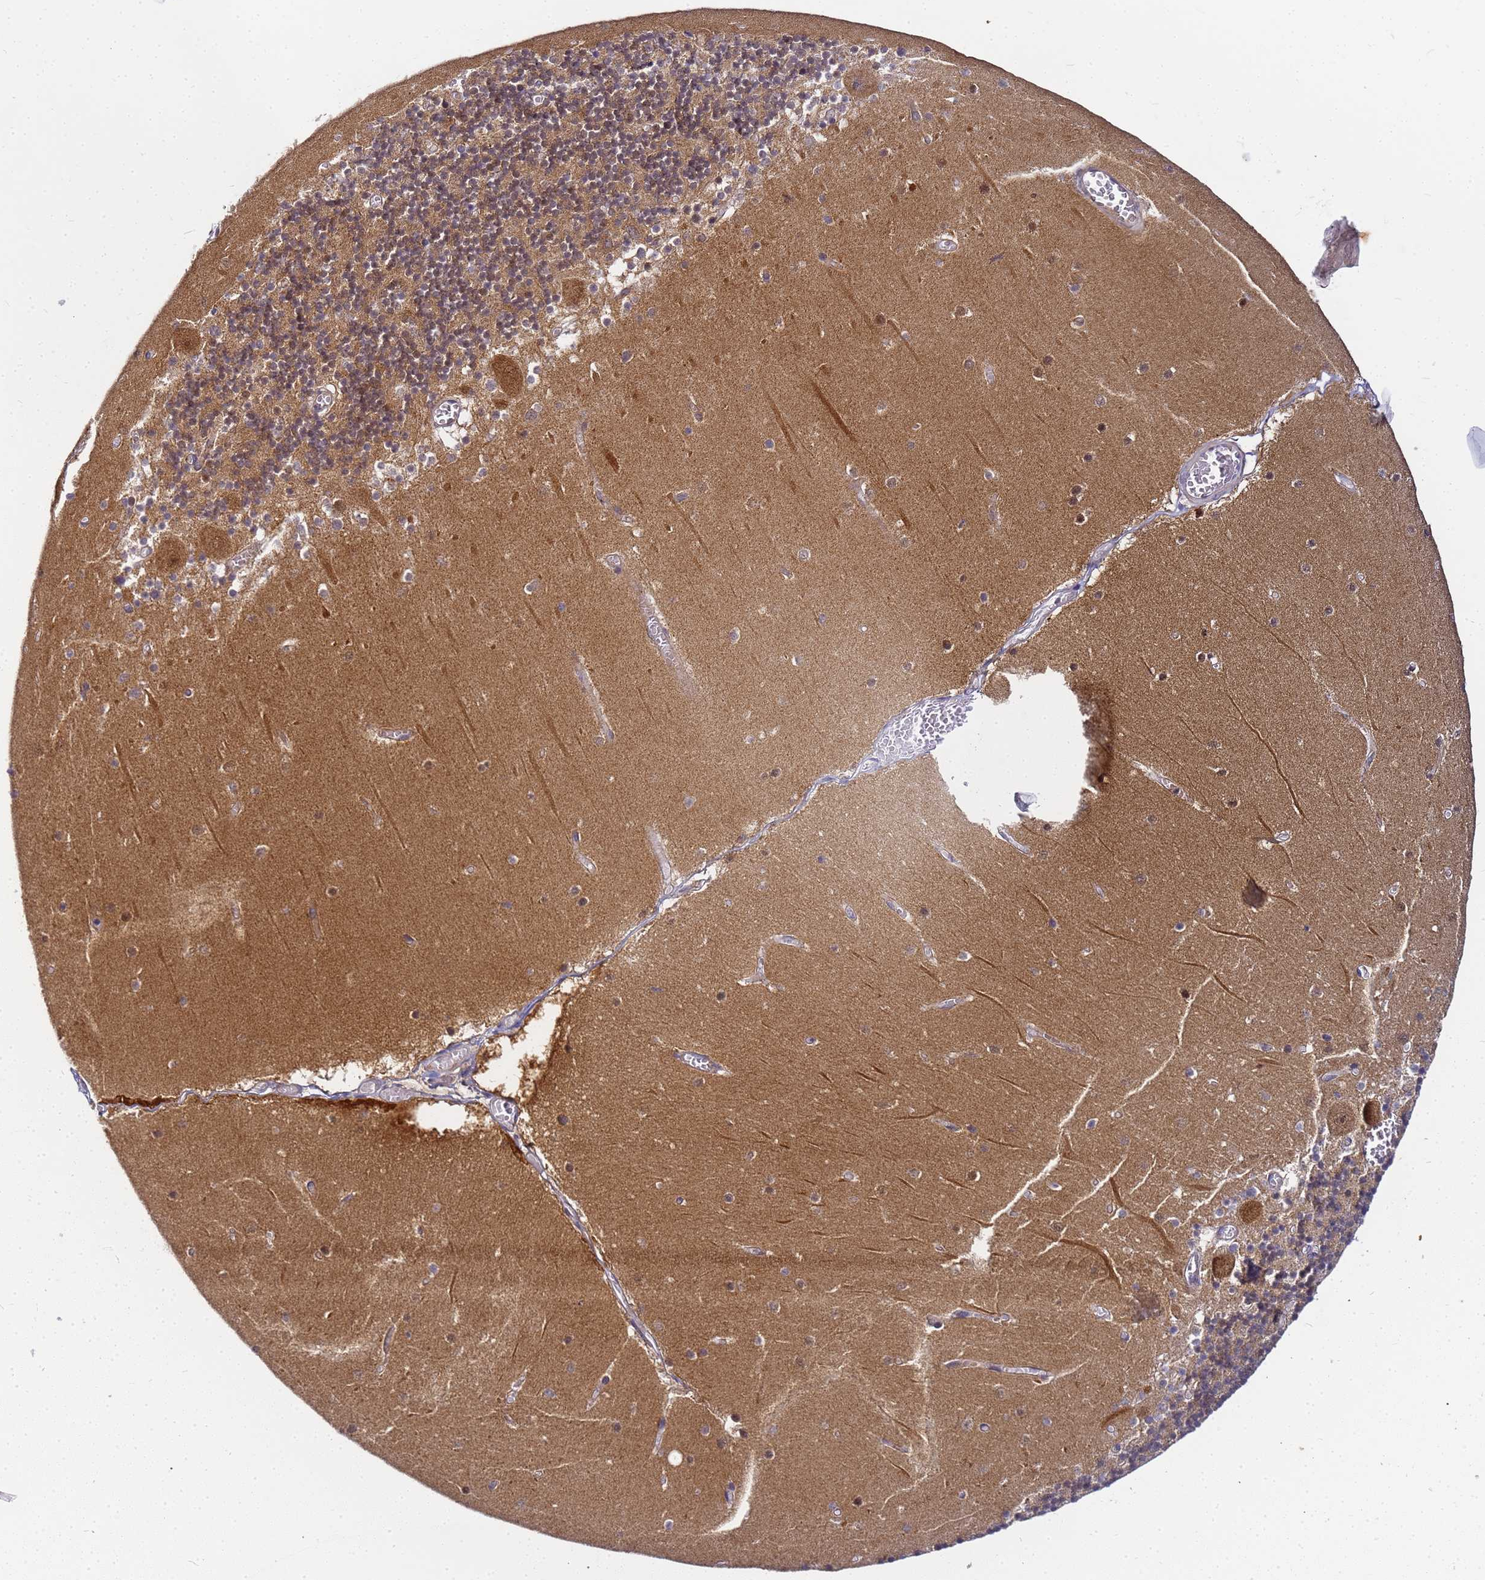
{"staining": {"intensity": "moderate", "quantity": "25%-75%", "location": "cytoplasmic/membranous"}, "tissue": "cerebellum", "cell_type": "Cells in granular layer", "image_type": "normal", "snomed": [{"axis": "morphology", "description": "Normal tissue, NOS"}, {"axis": "topography", "description": "Cerebellum"}], "caption": "Immunohistochemical staining of unremarkable human cerebellum shows 25%-75% levels of moderate cytoplasmic/membranous protein staining in about 25%-75% of cells in granular layer. The protein is shown in brown color, while the nuclei are stained blue.", "gene": "CHM", "patient": {"sex": "female", "age": 28}}